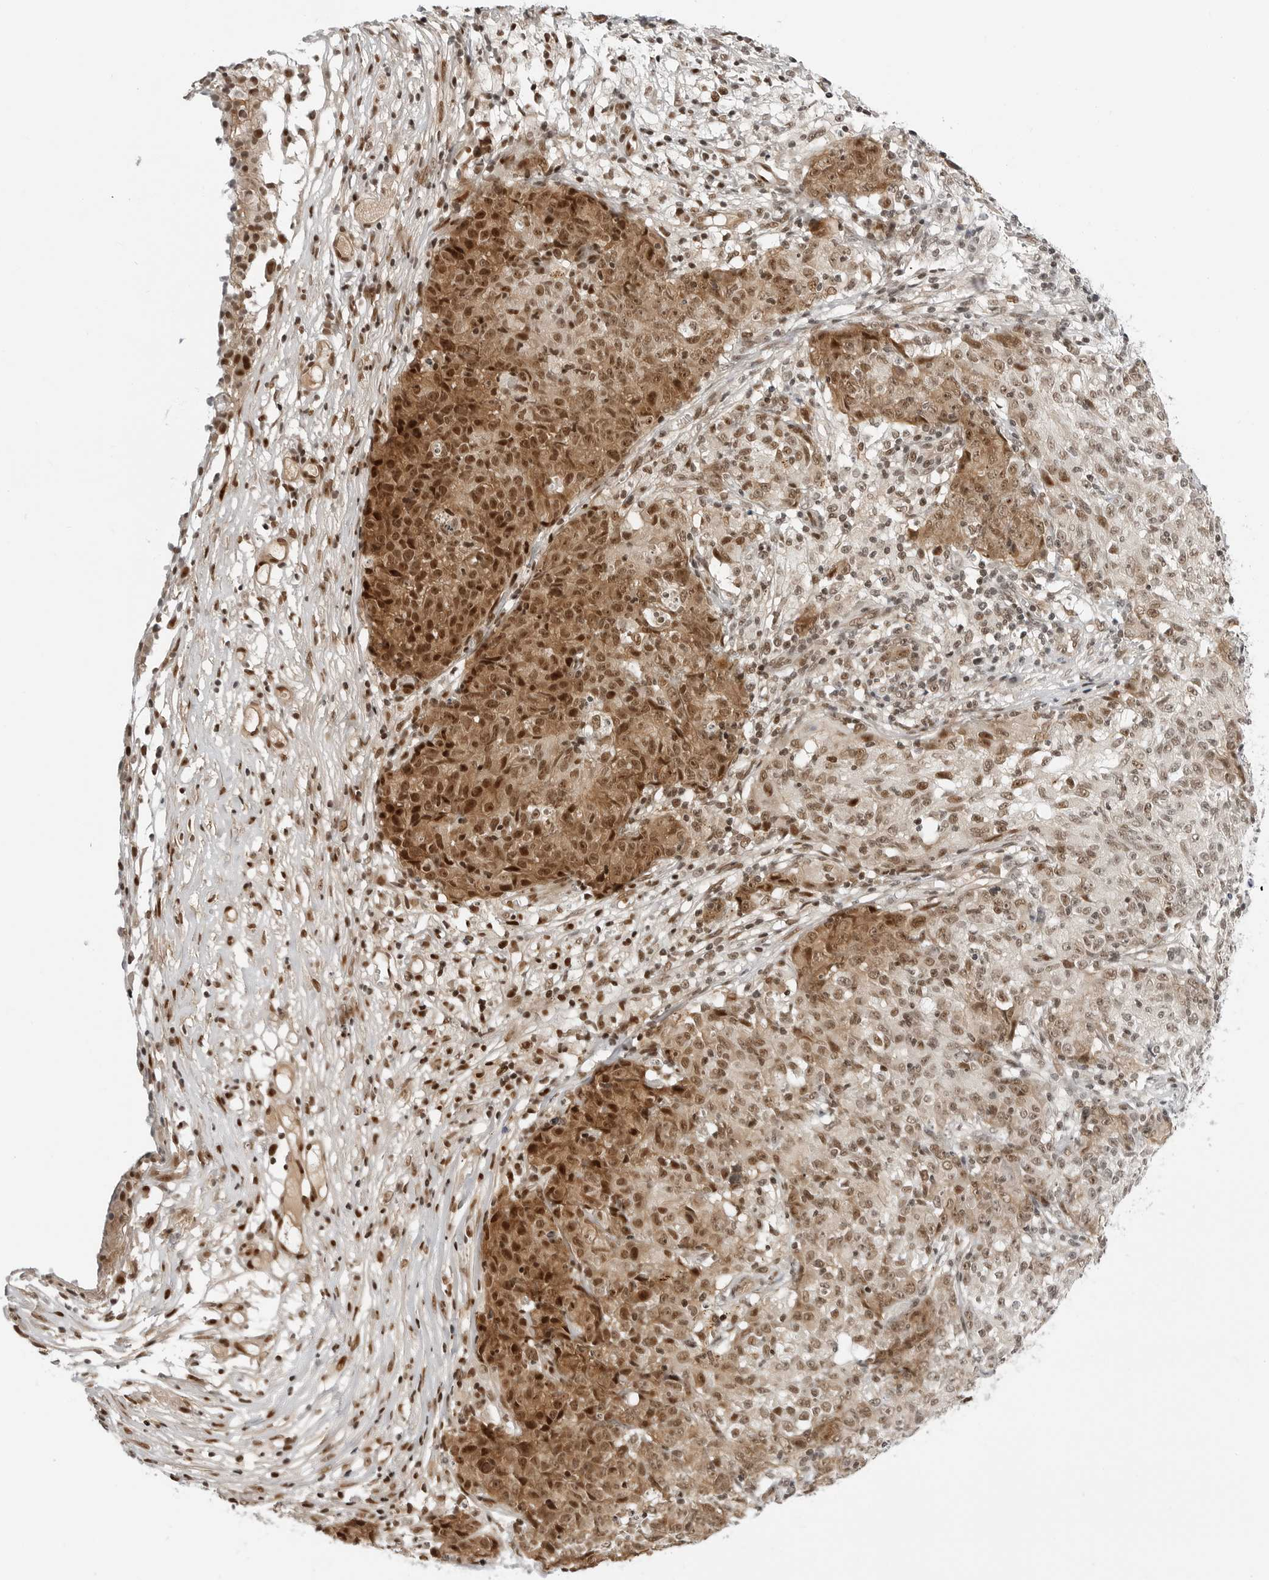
{"staining": {"intensity": "strong", "quantity": "<25%", "location": "cytoplasmic/membranous,nuclear"}, "tissue": "ovarian cancer", "cell_type": "Tumor cells", "image_type": "cancer", "snomed": [{"axis": "morphology", "description": "Carcinoma, endometroid"}, {"axis": "topography", "description": "Ovary"}], "caption": "Ovarian cancer (endometroid carcinoma) tissue displays strong cytoplasmic/membranous and nuclear staining in approximately <25% of tumor cells", "gene": "C8orf33", "patient": {"sex": "female", "age": 42}}